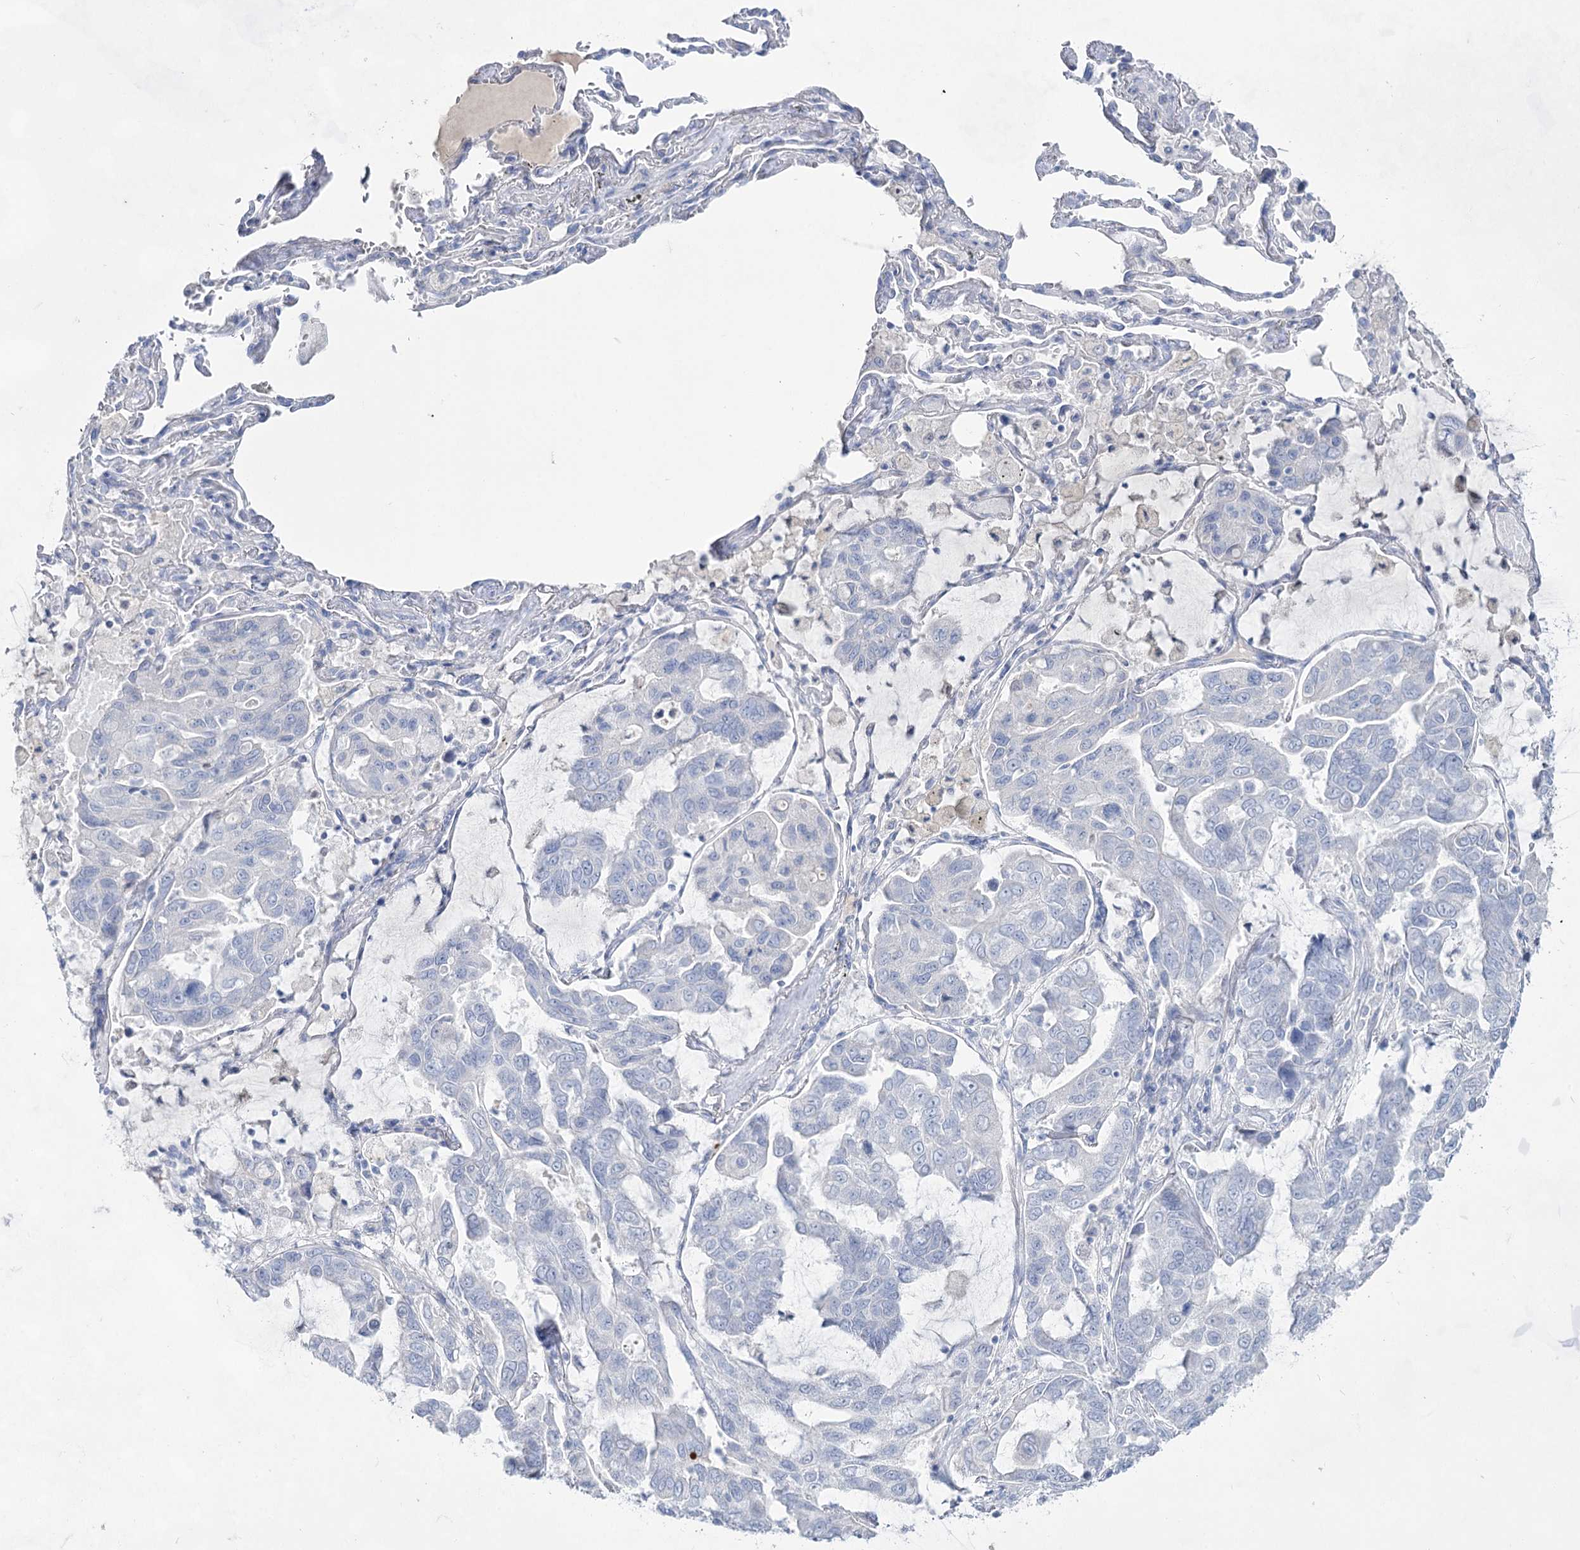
{"staining": {"intensity": "negative", "quantity": "none", "location": "none"}, "tissue": "lung cancer", "cell_type": "Tumor cells", "image_type": "cancer", "snomed": [{"axis": "morphology", "description": "Adenocarcinoma, NOS"}, {"axis": "topography", "description": "Lung"}], "caption": "A photomicrograph of lung adenocarcinoma stained for a protein demonstrates no brown staining in tumor cells.", "gene": "ACRV1", "patient": {"sex": "male", "age": 64}}